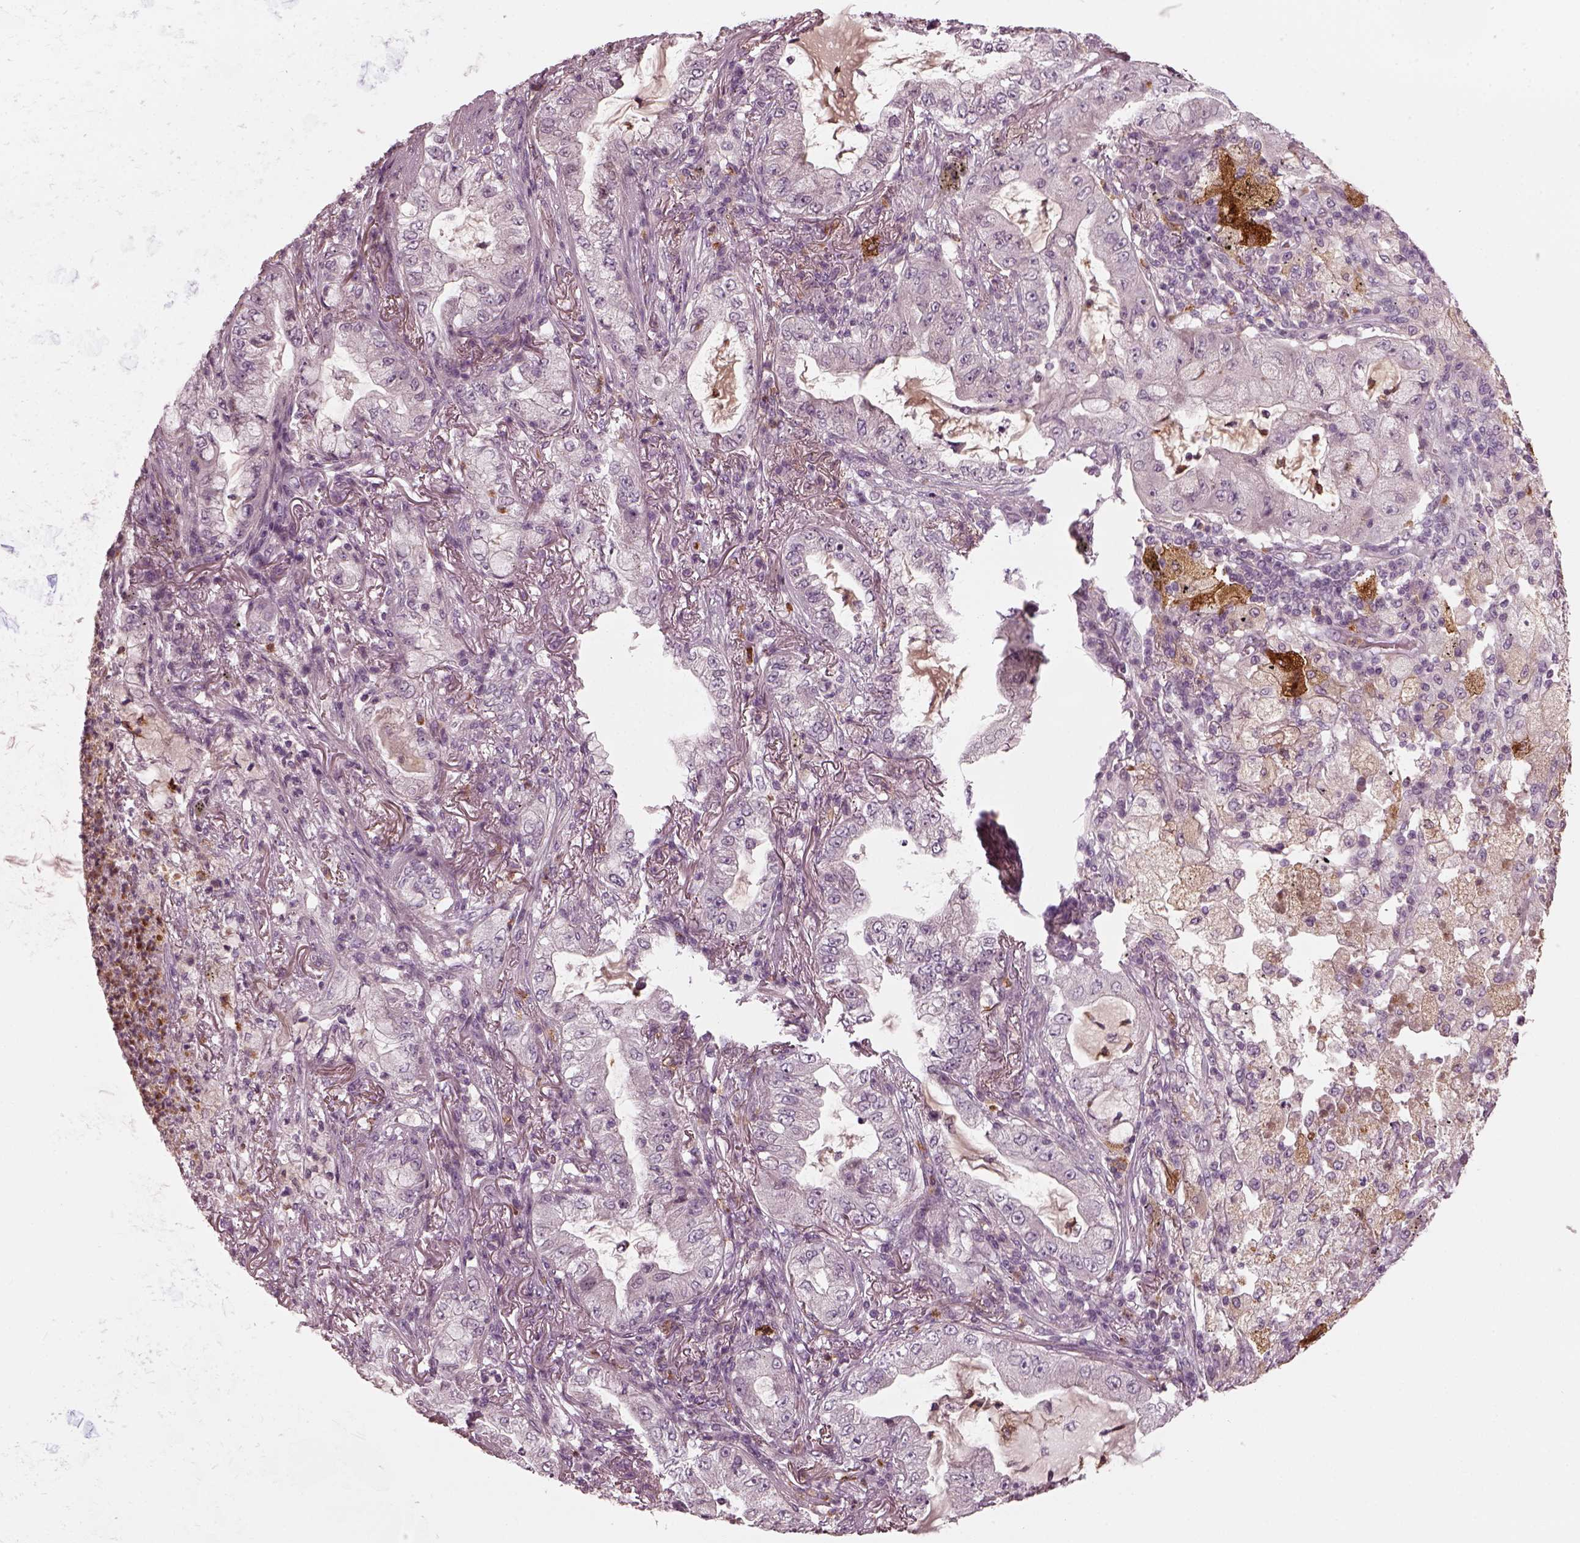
{"staining": {"intensity": "negative", "quantity": "none", "location": "none"}, "tissue": "lung cancer", "cell_type": "Tumor cells", "image_type": "cancer", "snomed": [{"axis": "morphology", "description": "Adenocarcinoma, NOS"}, {"axis": "topography", "description": "Lung"}], "caption": "IHC of human lung cancer (adenocarcinoma) demonstrates no staining in tumor cells. Nuclei are stained in blue.", "gene": "CHIT1", "patient": {"sex": "female", "age": 73}}